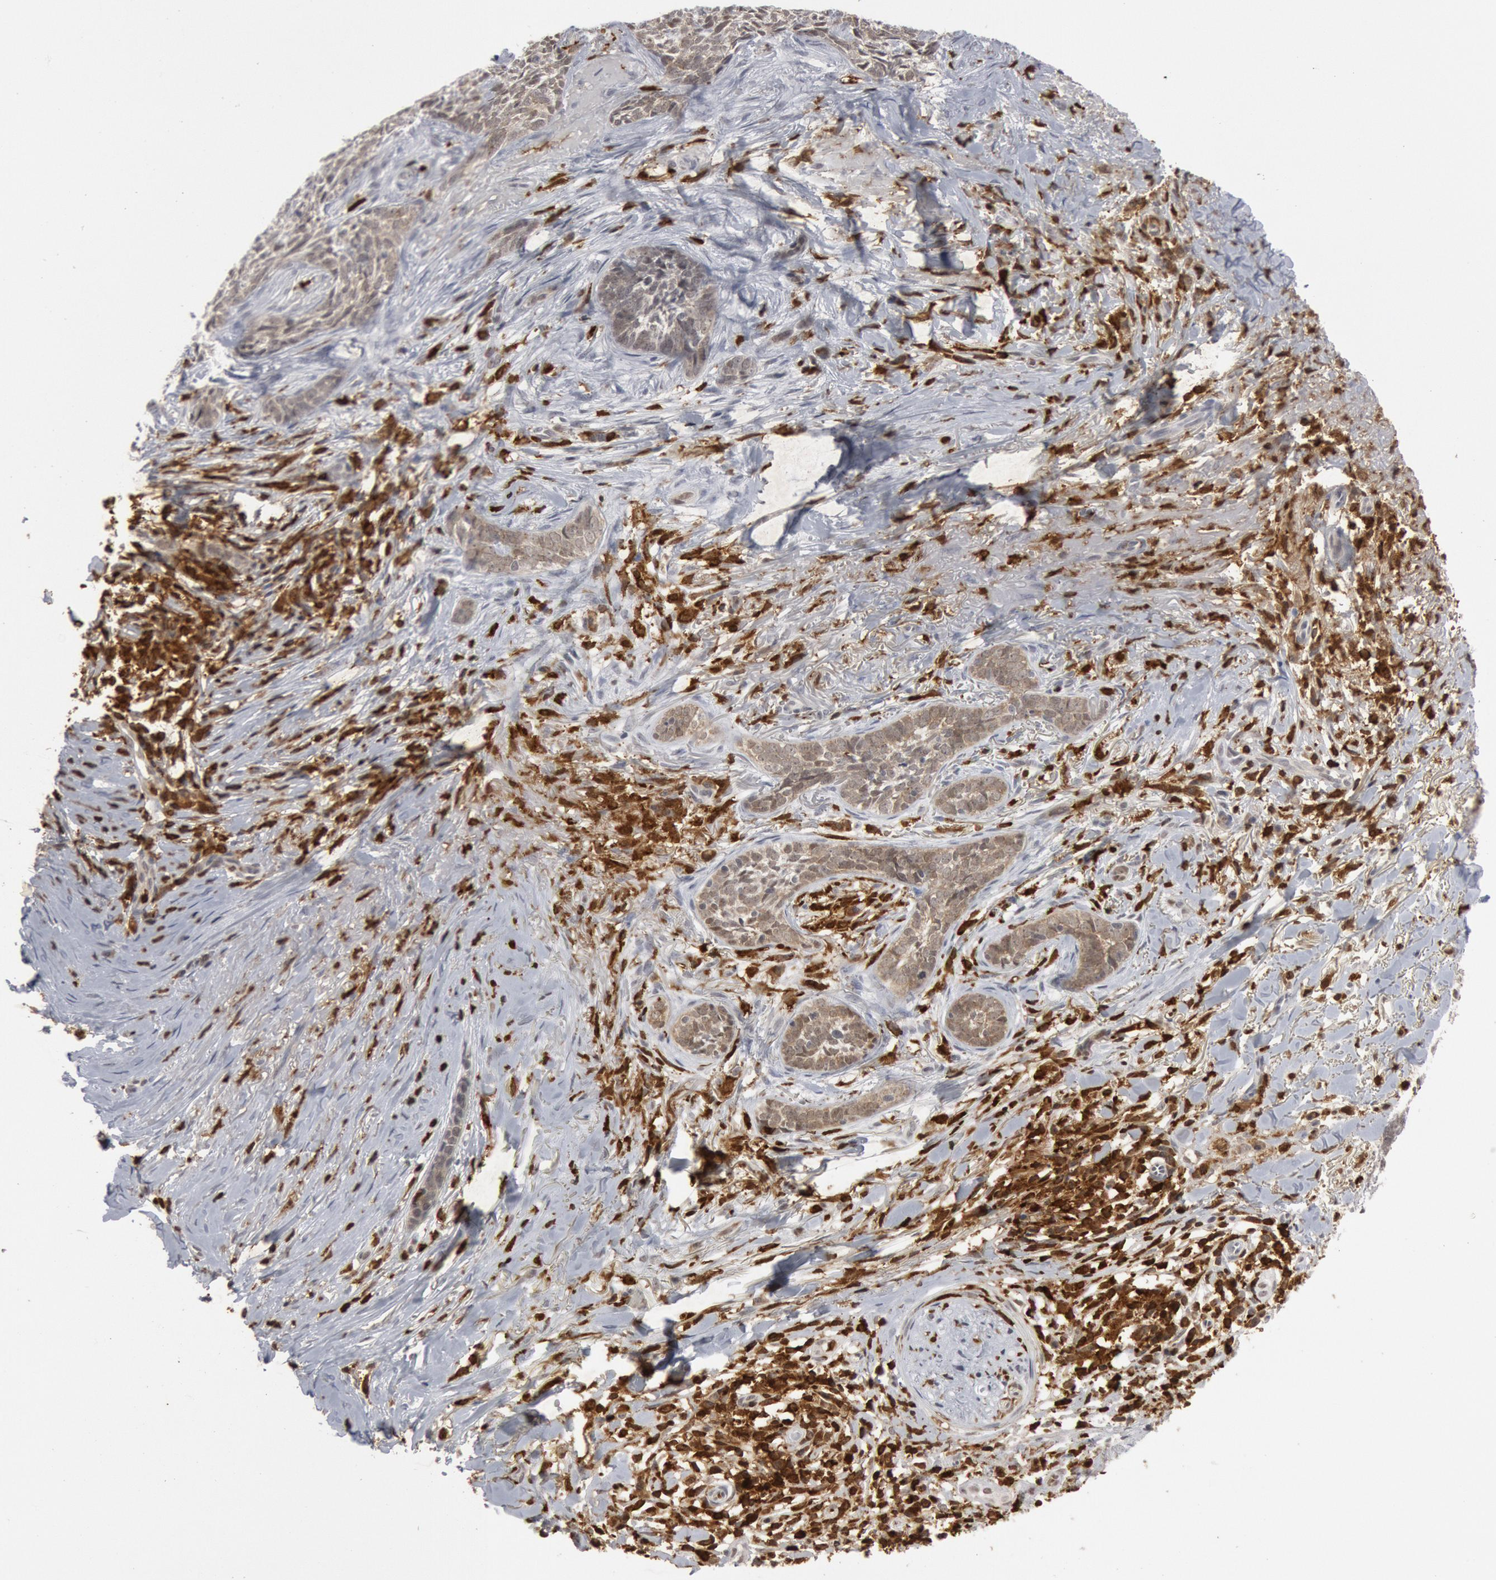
{"staining": {"intensity": "weak", "quantity": ">75%", "location": "cytoplasmic/membranous"}, "tissue": "skin cancer", "cell_type": "Tumor cells", "image_type": "cancer", "snomed": [{"axis": "morphology", "description": "Basal cell carcinoma"}, {"axis": "topography", "description": "Skin"}], "caption": "The micrograph demonstrates staining of basal cell carcinoma (skin), revealing weak cytoplasmic/membranous protein staining (brown color) within tumor cells.", "gene": "PTPN6", "patient": {"sex": "female", "age": 81}}